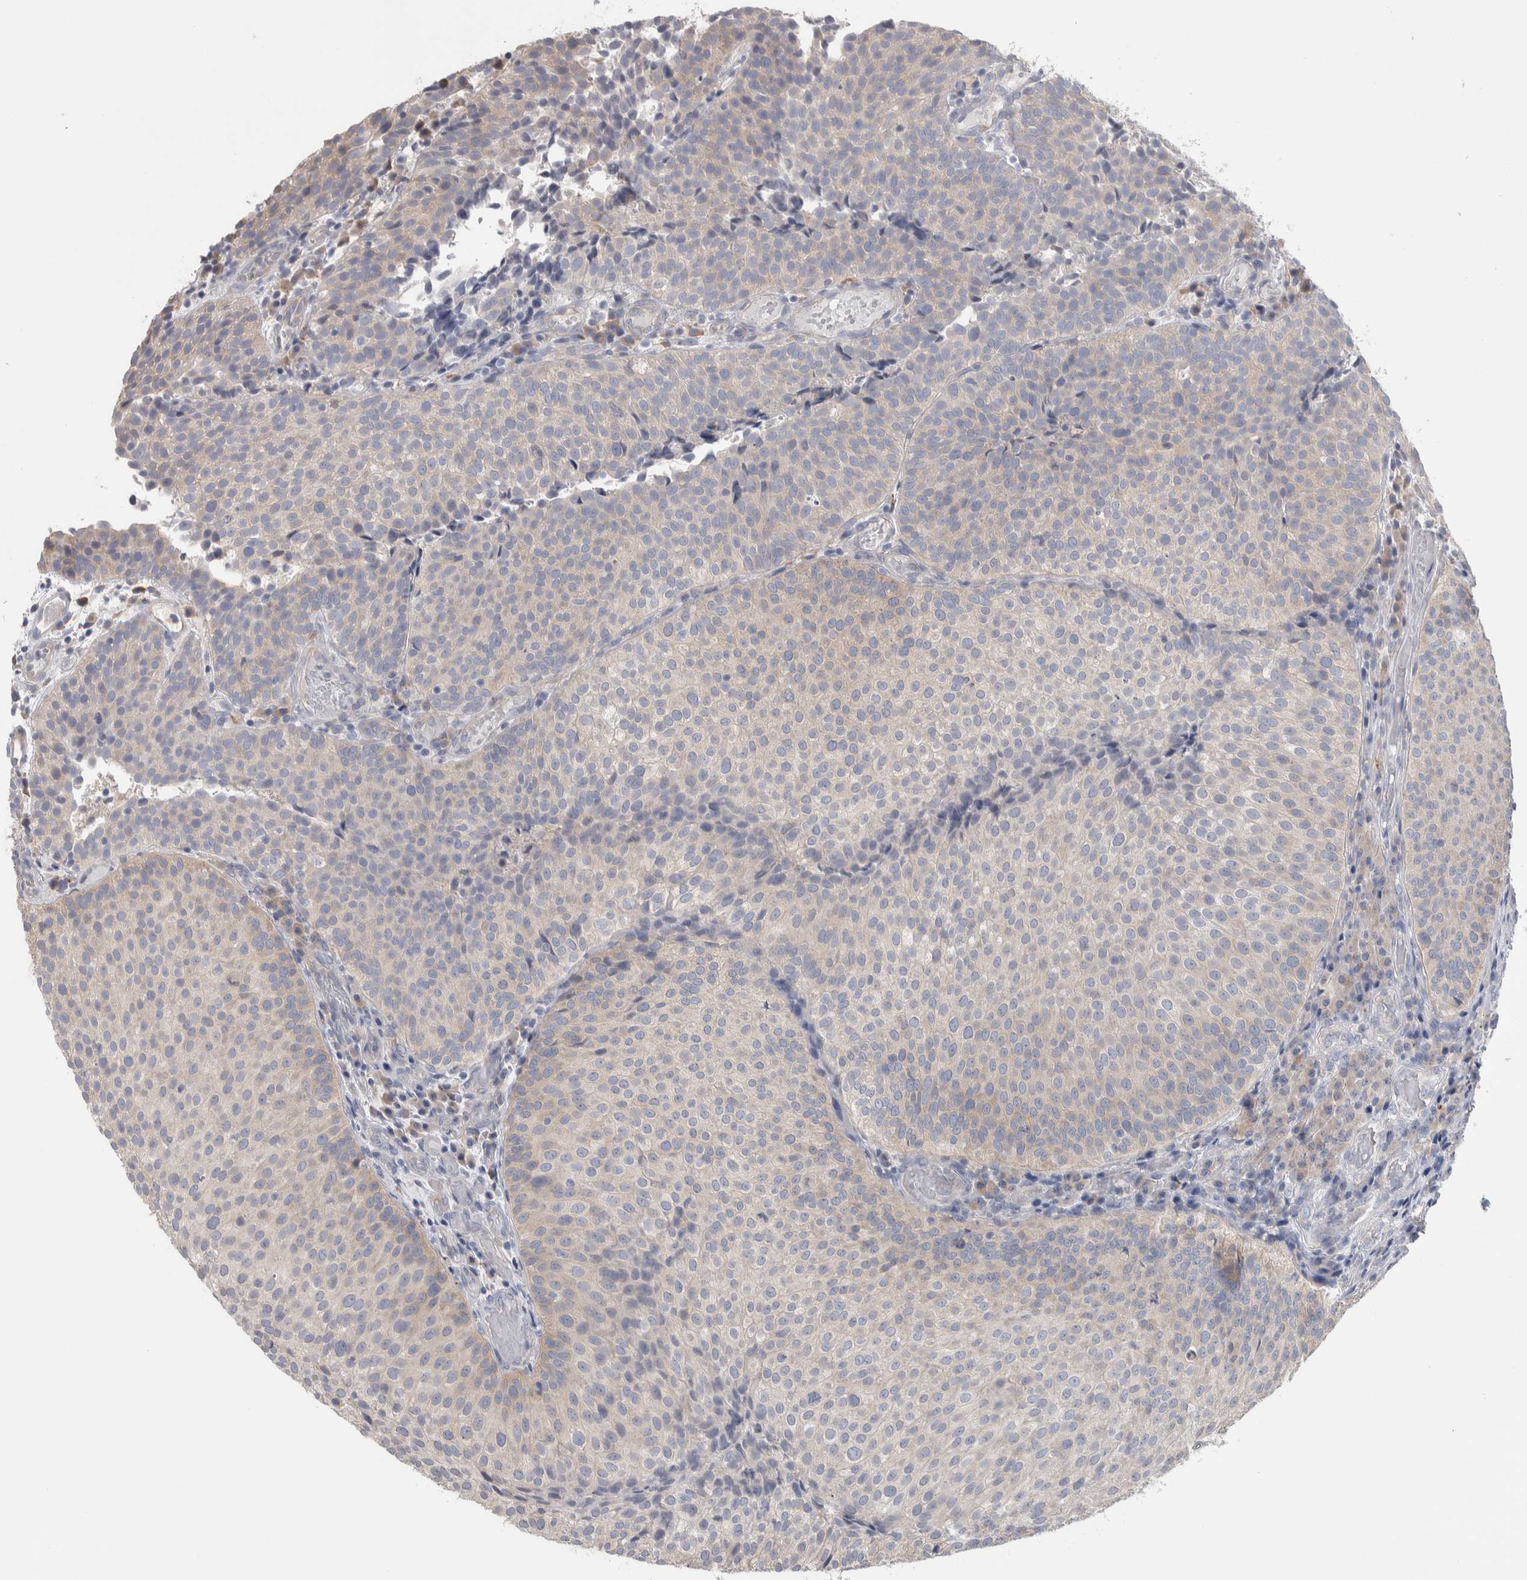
{"staining": {"intensity": "negative", "quantity": "none", "location": "none"}, "tissue": "urothelial cancer", "cell_type": "Tumor cells", "image_type": "cancer", "snomed": [{"axis": "morphology", "description": "Urothelial carcinoma, Low grade"}, {"axis": "topography", "description": "Urinary bladder"}], "caption": "An immunohistochemistry (IHC) photomicrograph of urothelial cancer is shown. There is no staining in tumor cells of urothelial cancer.", "gene": "GPHN", "patient": {"sex": "male", "age": 86}}